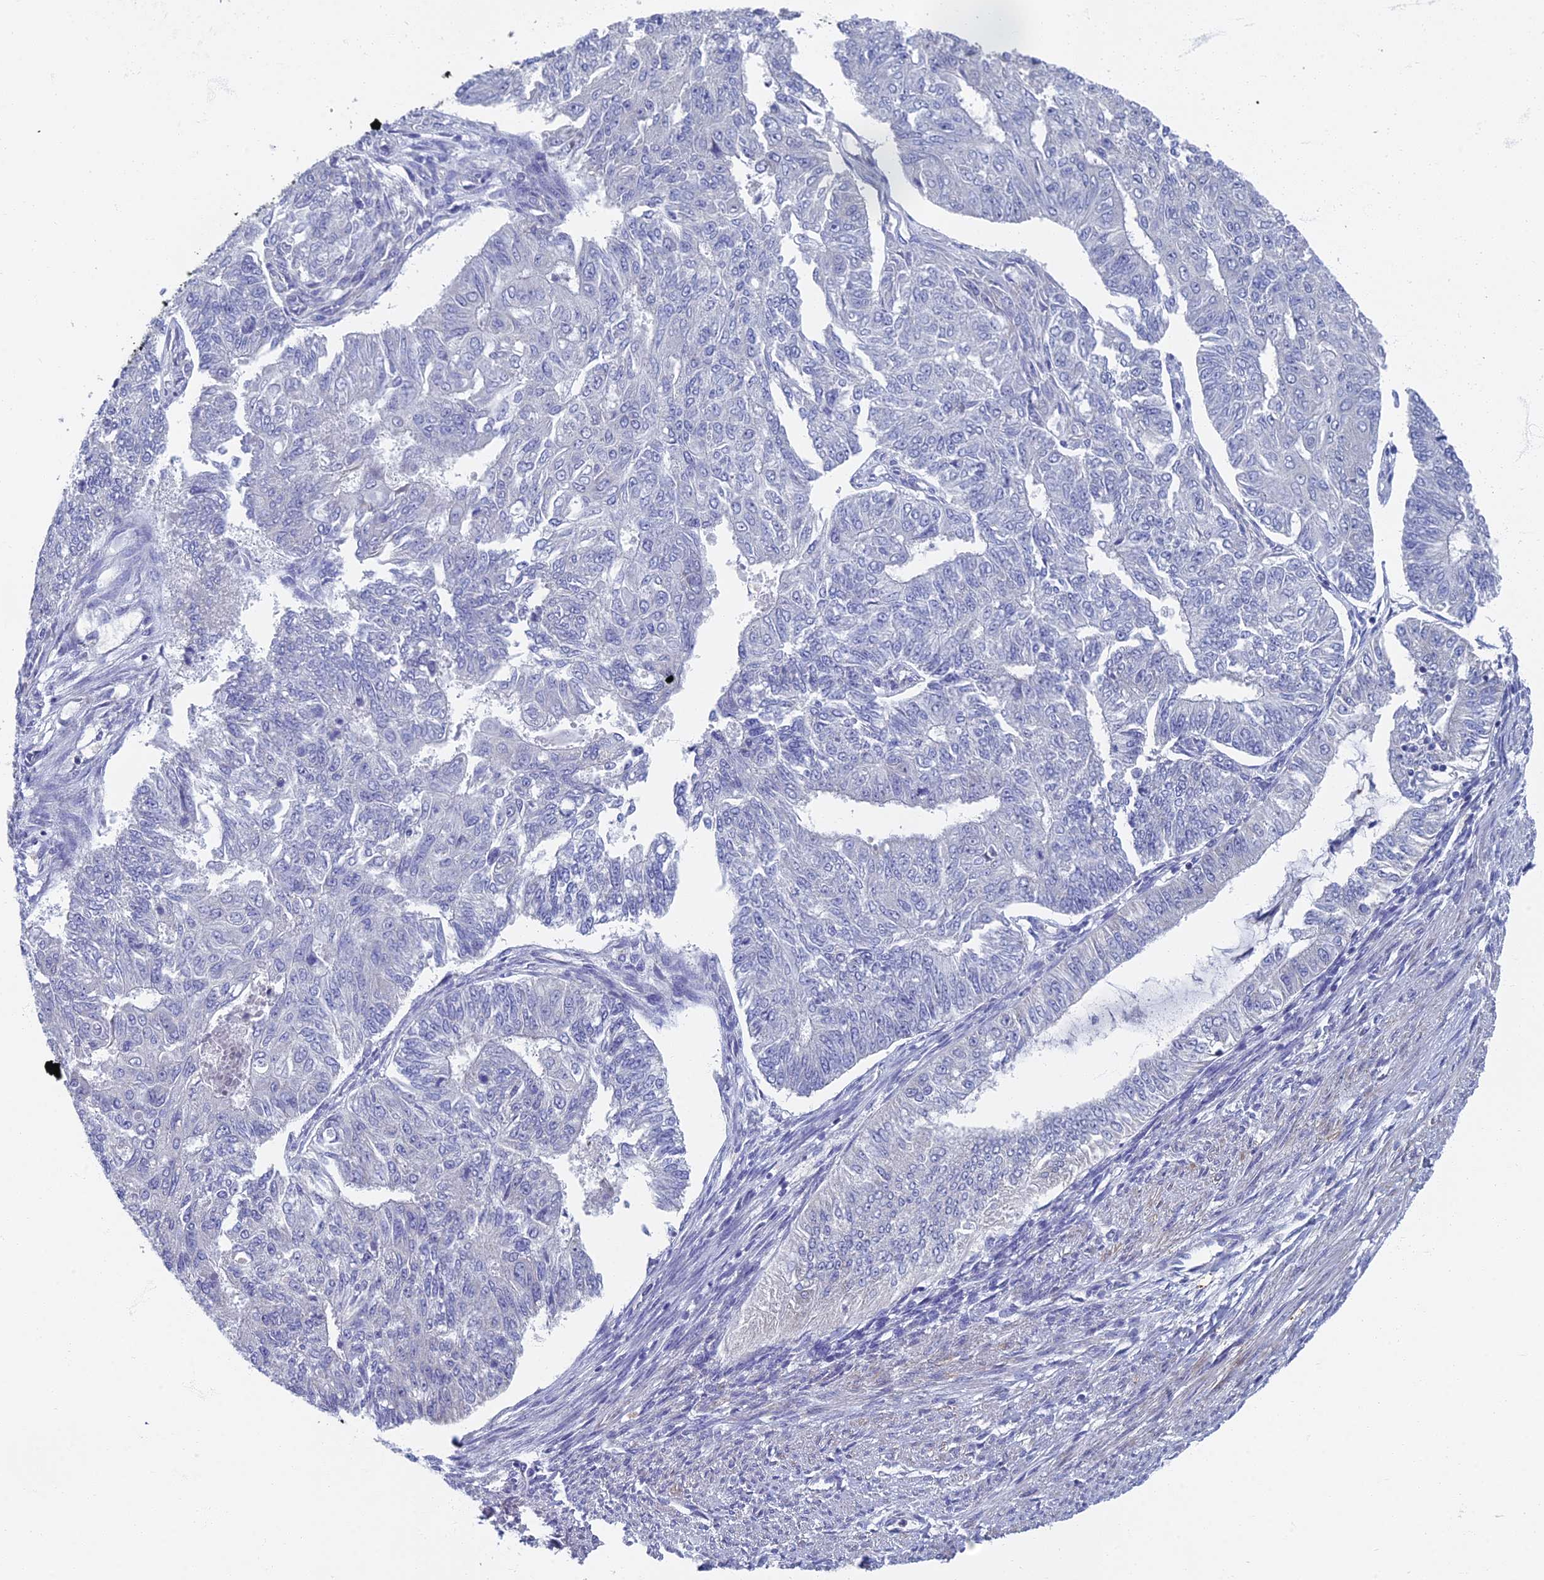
{"staining": {"intensity": "negative", "quantity": "none", "location": "none"}, "tissue": "endometrial cancer", "cell_type": "Tumor cells", "image_type": "cancer", "snomed": [{"axis": "morphology", "description": "Adenocarcinoma, NOS"}, {"axis": "topography", "description": "Endometrium"}], "caption": "This is a micrograph of immunohistochemistry staining of adenocarcinoma (endometrial), which shows no positivity in tumor cells.", "gene": "SPIN4", "patient": {"sex": "female", "age": 32}}